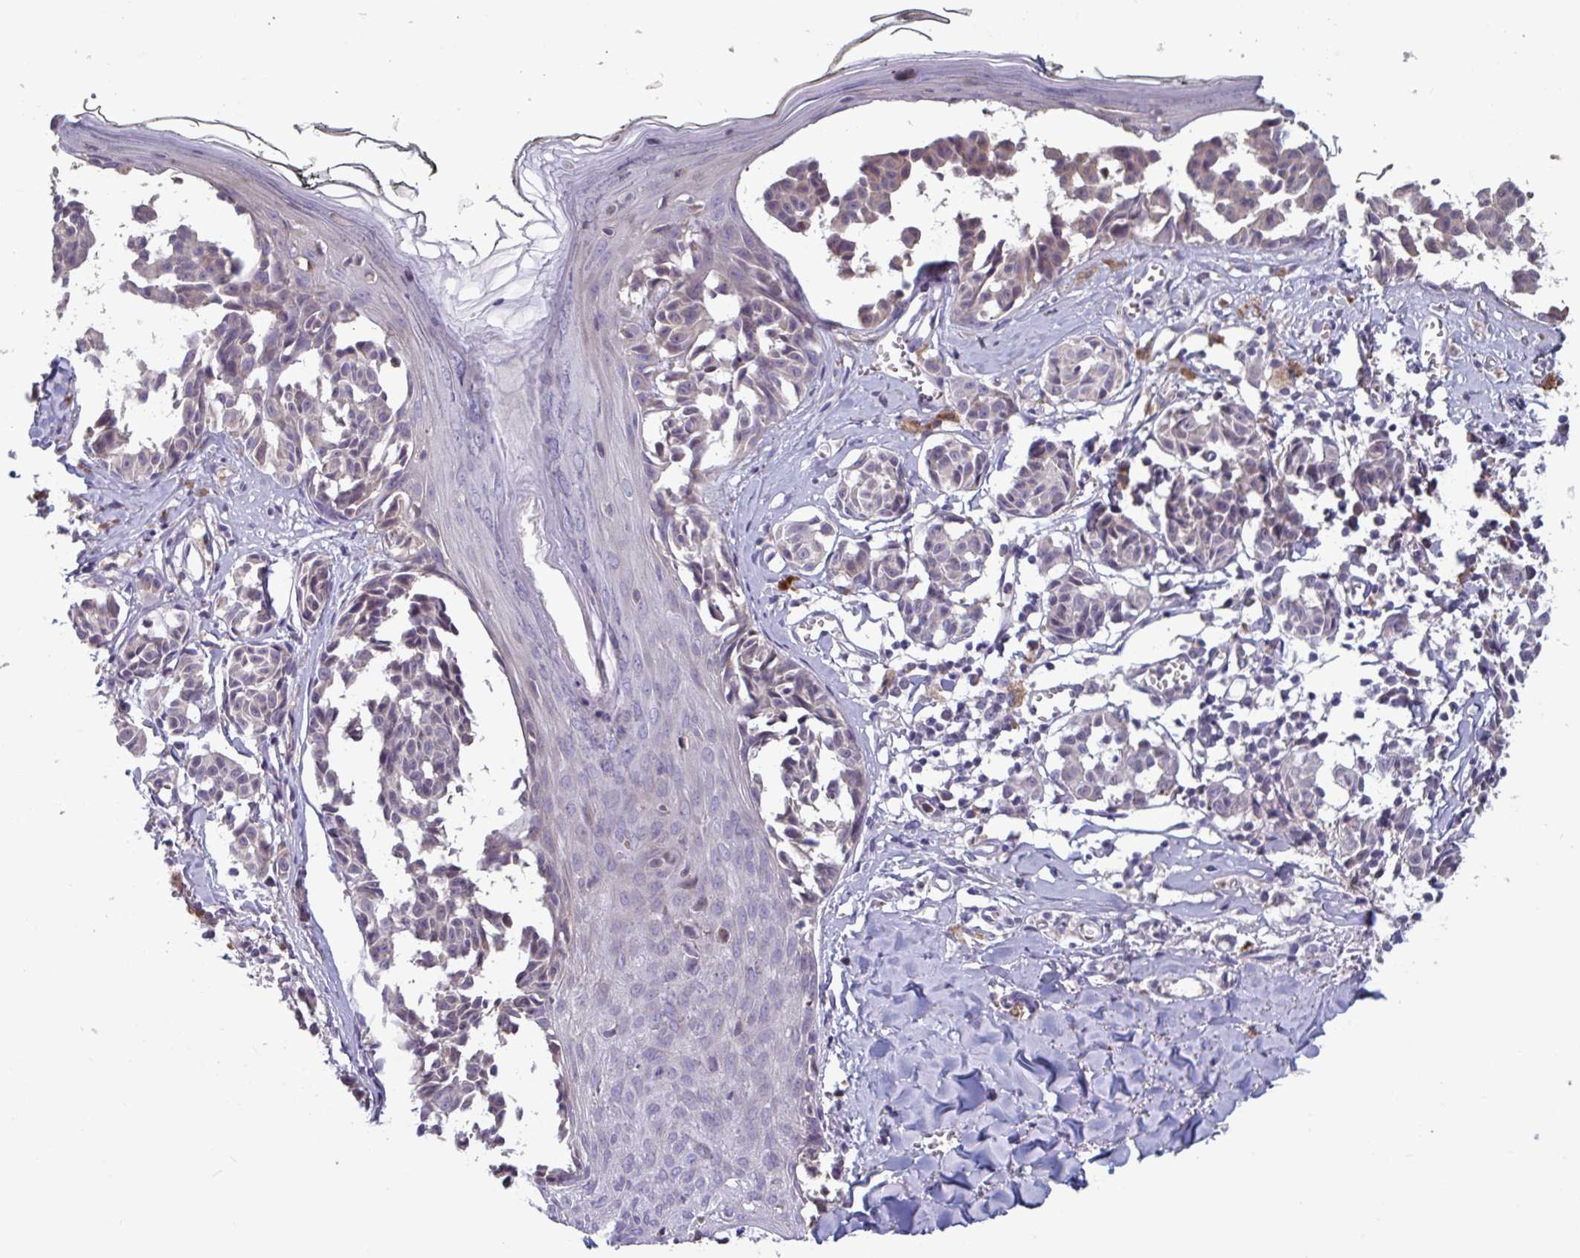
{"staining": {"intensity": "negative", "quantity": "none", "location": "none"}, "tissue": "melanoma", "cell_type": "Tumor cells", "image_type": "cancer", "snomed": [{"axis": "morphology", "description": "Malignant melanoma, NOS"}, {"axis": "topography", "description": "Skin"}], "caption": "Immunohistochemical staining of human melanoma displays no significant positivity in tumor cells. Brightfield microscopy of IHC stained with DAB (3,3'-diaminobenzidine) (brown) and hematoxylin (blue), captured at high magnification.", "gene": "CD1E", "patient": {"sex": "female", "age": 43}}